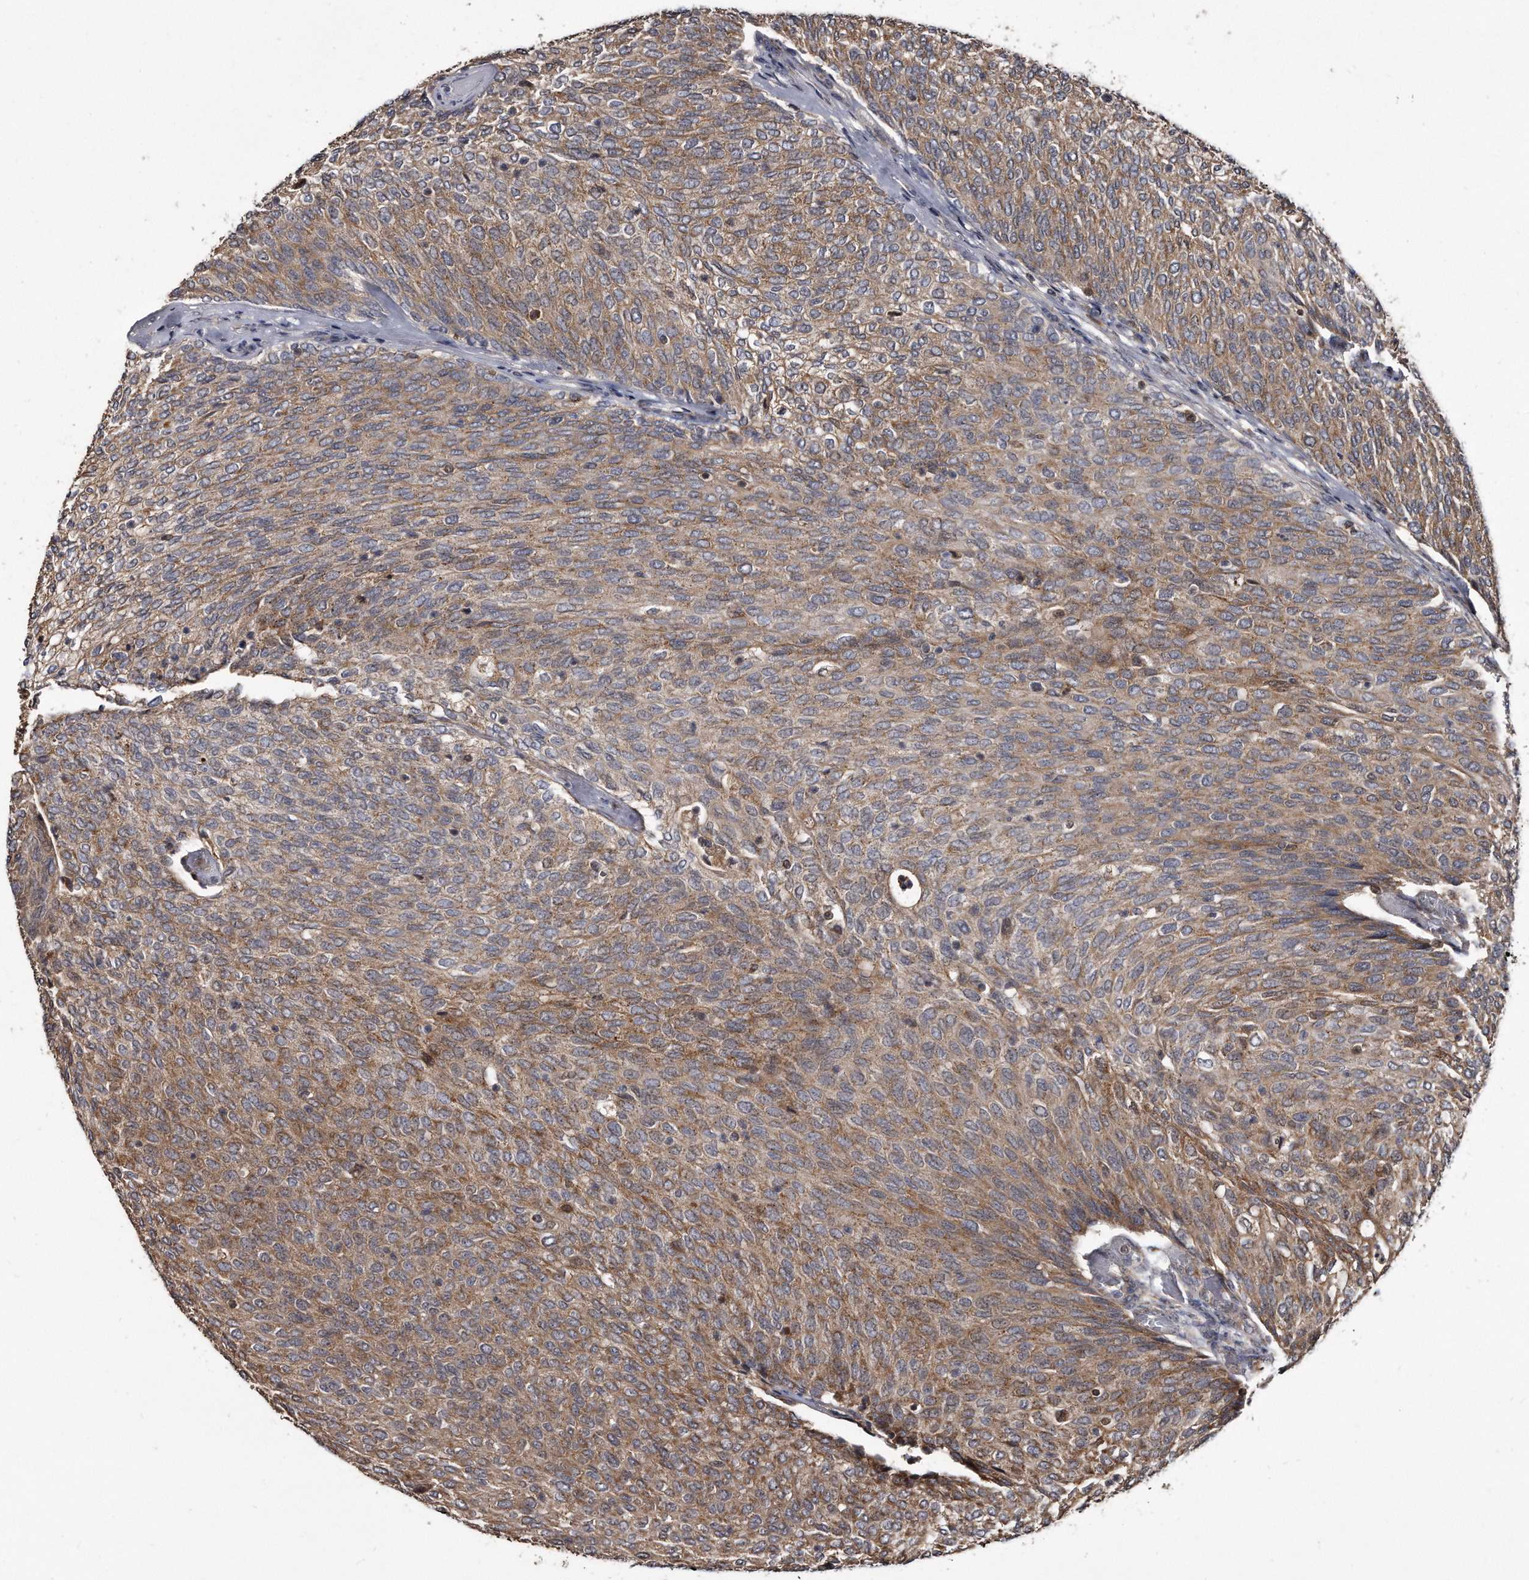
{"staining": {"intensity": "moderate", "quantity": ">75%", "location": "cytoplasmic/membranous"}, "tissue": "urothelial cancer", "cell_type": "Tumor cells", "image_type": "cancer", "snomed": [{"axis": "morphology", "description": "Urothelial carcinoma, Low grade"}, {"axis": "topography", "description": "Urinary bladder"}], "caption": "This histopathology image reveals immunohistochemistry staining of urothelial cancer, with medium moderate cytoplasmic/membranous expression in about >75% of tumor cells.", "gene": "FAM136A", "patient": {"sex": "female", "age": 79}}